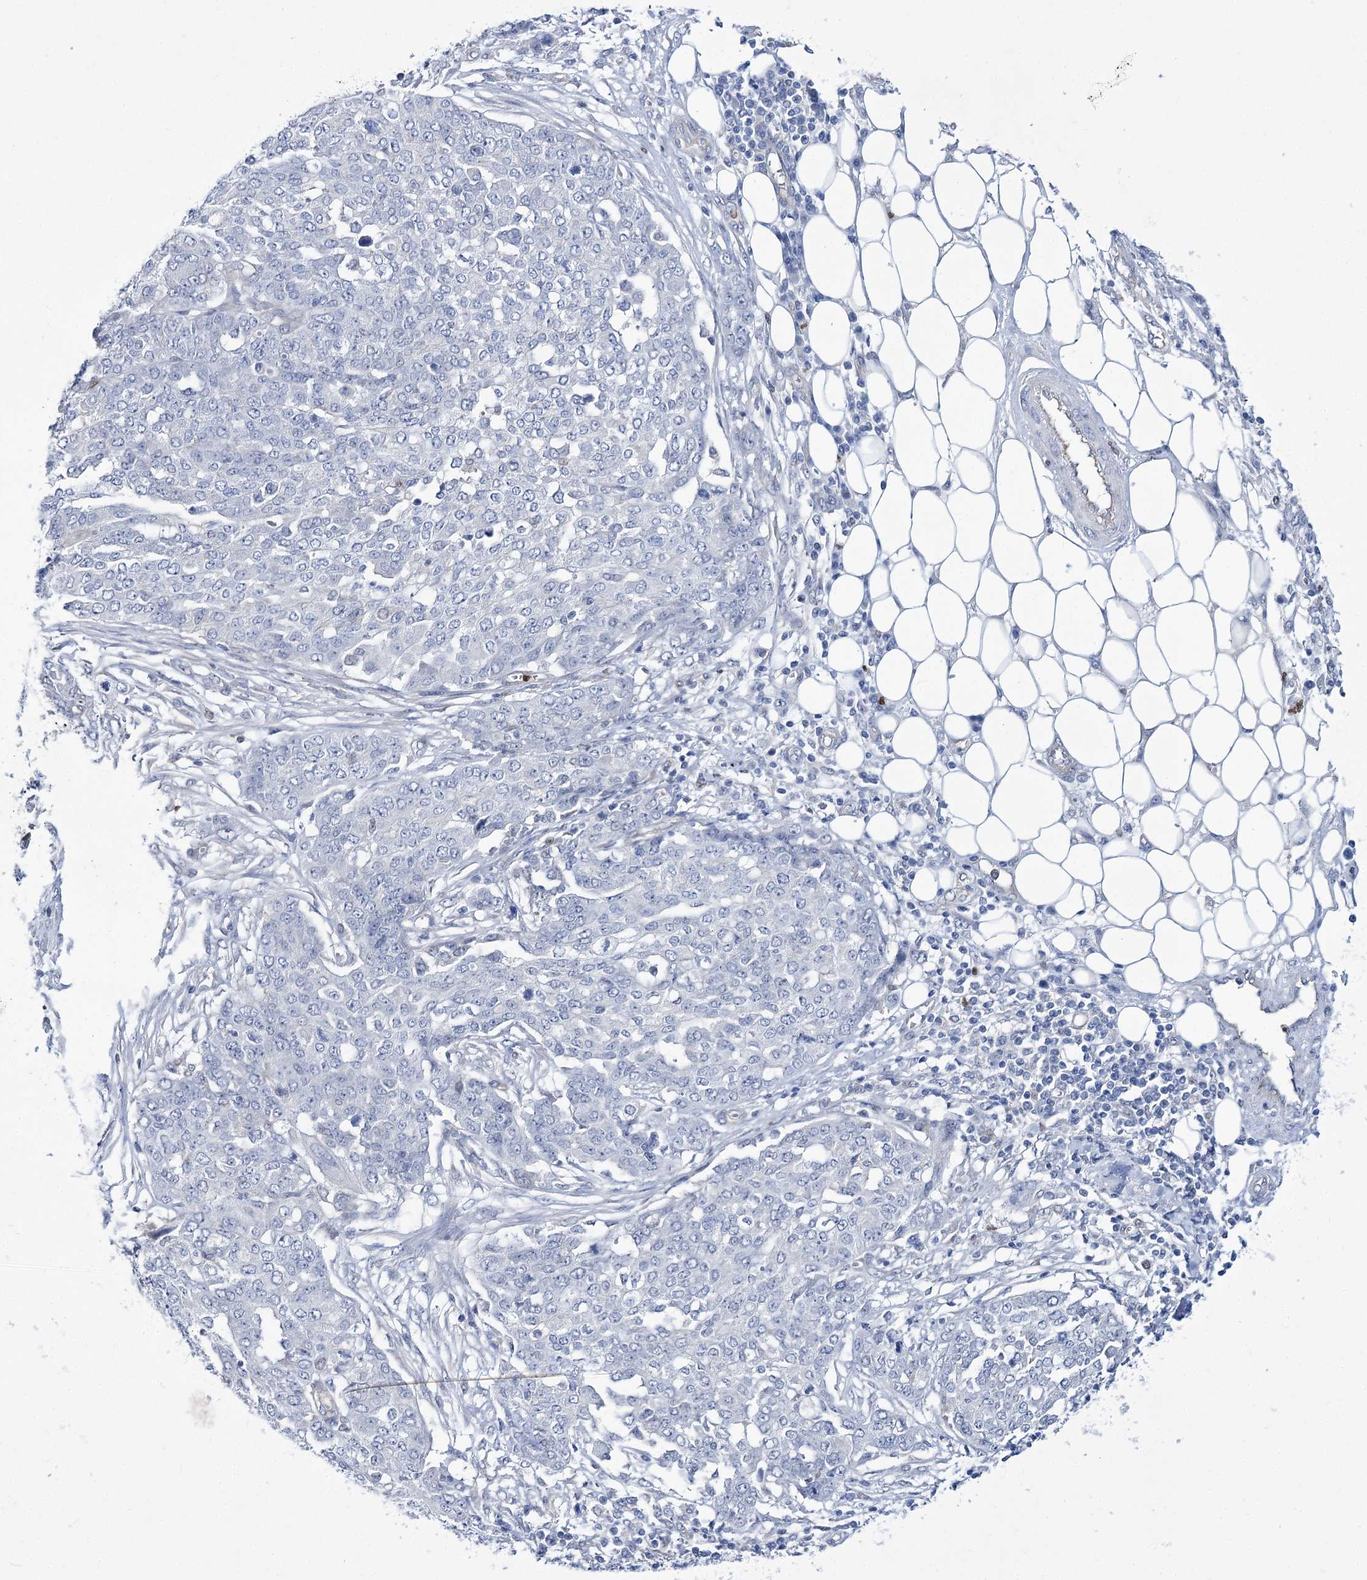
{"staining": {"intensity": "negative", "quantity": "none", "location": "none"}, "tissue": "ovarian cancer", "cell_type": "Tumor cells", "image_type": "cancer", "snomed": [{"axis": "morphology", "description": "Cystadenocarcinoma, serous, NOS"}, {"axis": "topography", "description": "Soft tissue"}, {"axis": "topography", "description": "Ovary"}], "caption": "A high-resolution micrograph shows IHC staining of ovarian serous cystadenocarcinoma, which reveals no significant expression in tumor cells. (Immunohistochemistry, brightfield microscopy, high magnification).", "gene": "THAP6", "patient": {"sex": "female", "age": 57}}